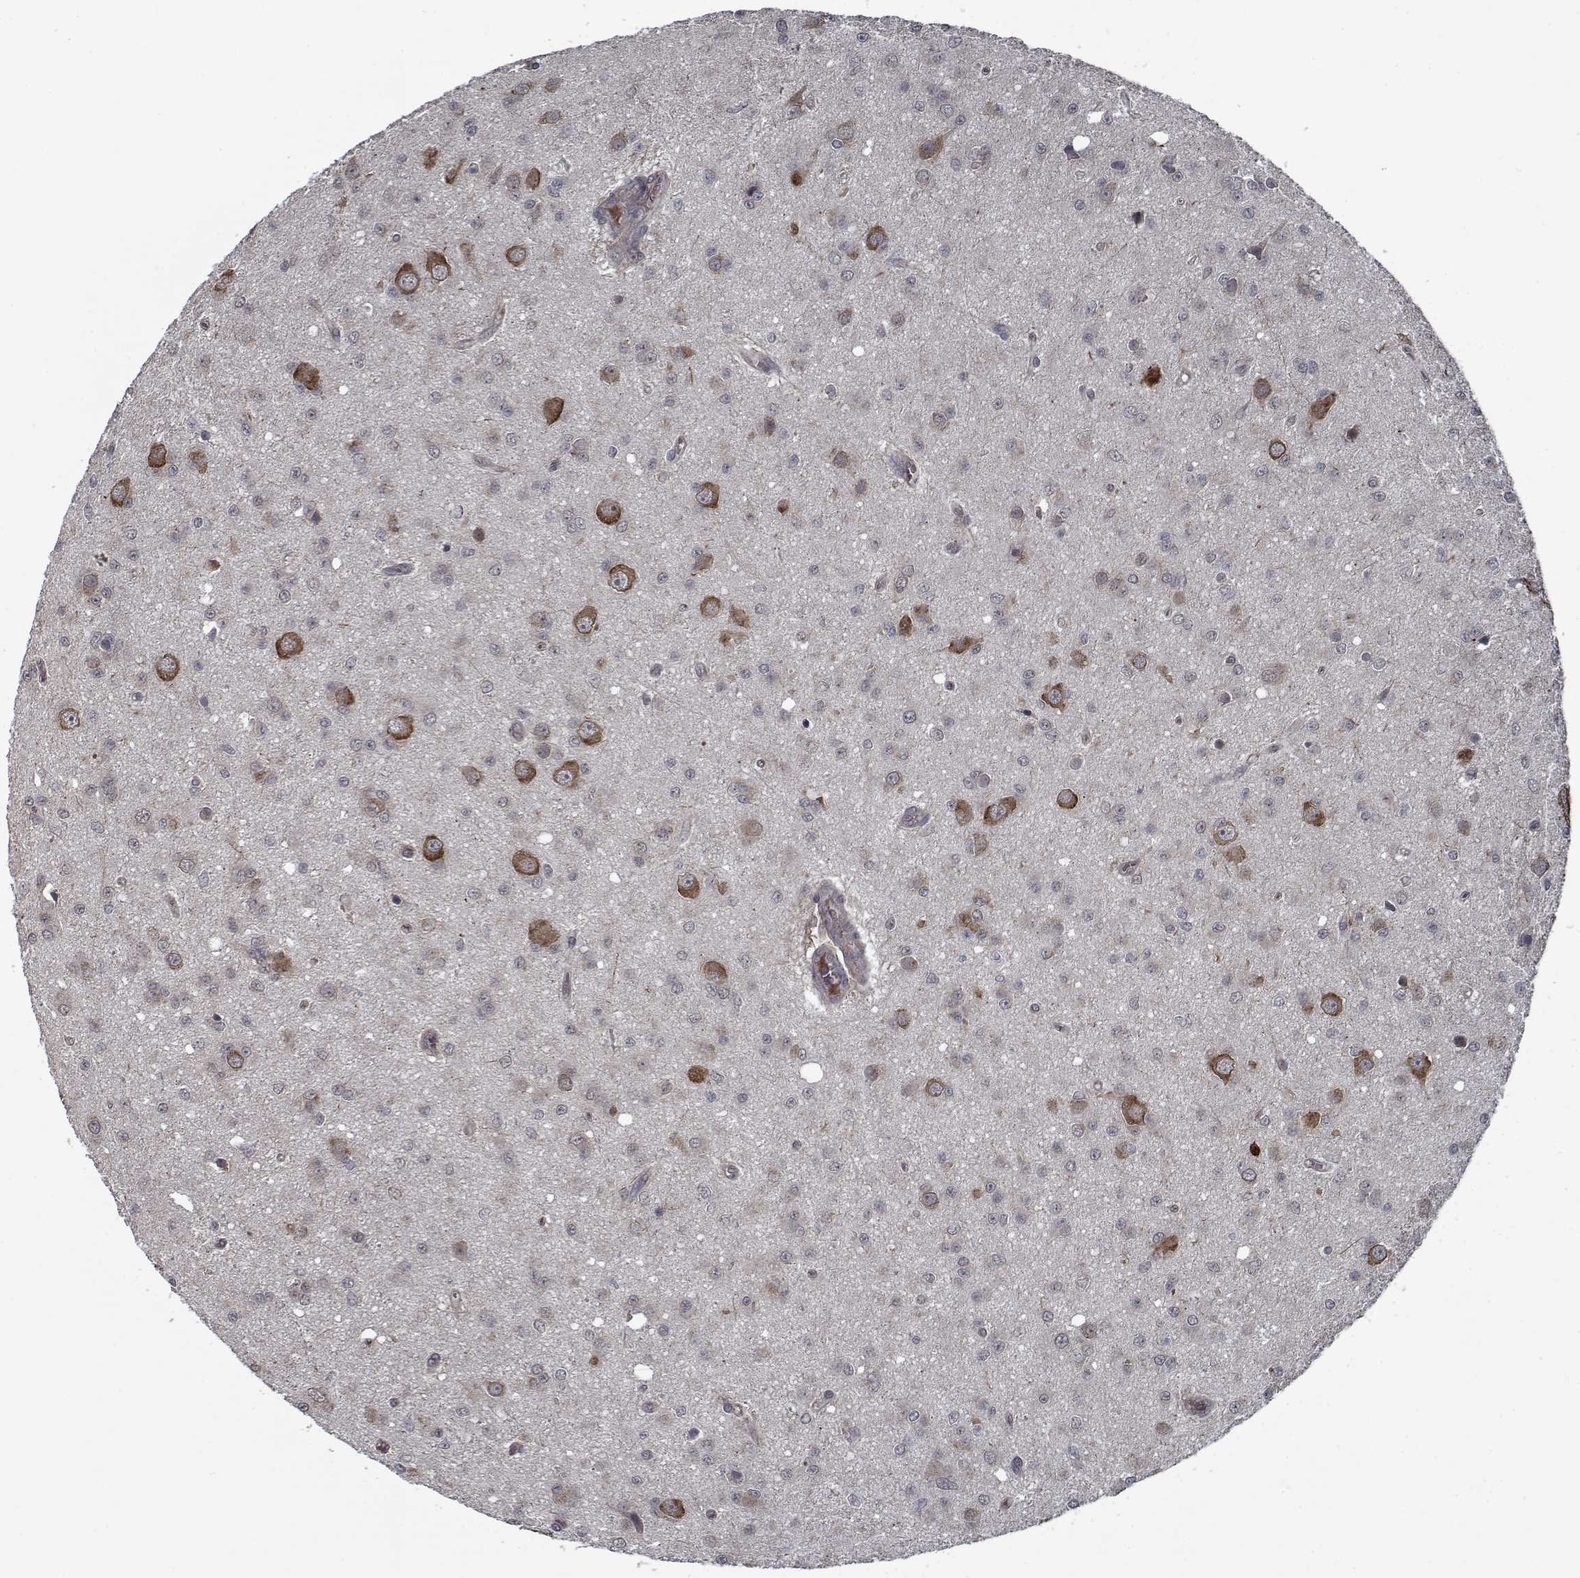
{"staining": {"intensity": "negative", "quantity": "none", "location": "none"}, "tissue": "glioma", "cell_type": "Tumor cells", "image_type": "cancer", "snomed": [{"axis": "morphology", "description": "Glioma, malignant, Low grade"}, {"axis": "topography", "description": "Brain"}], "caption": "DAB immunohistochemical staining of malignant glioma (low-grade) demonstrates no significant expression in tumor cells.", "gene": "NLK", "patient": {"sex": "female", "age": 45}}